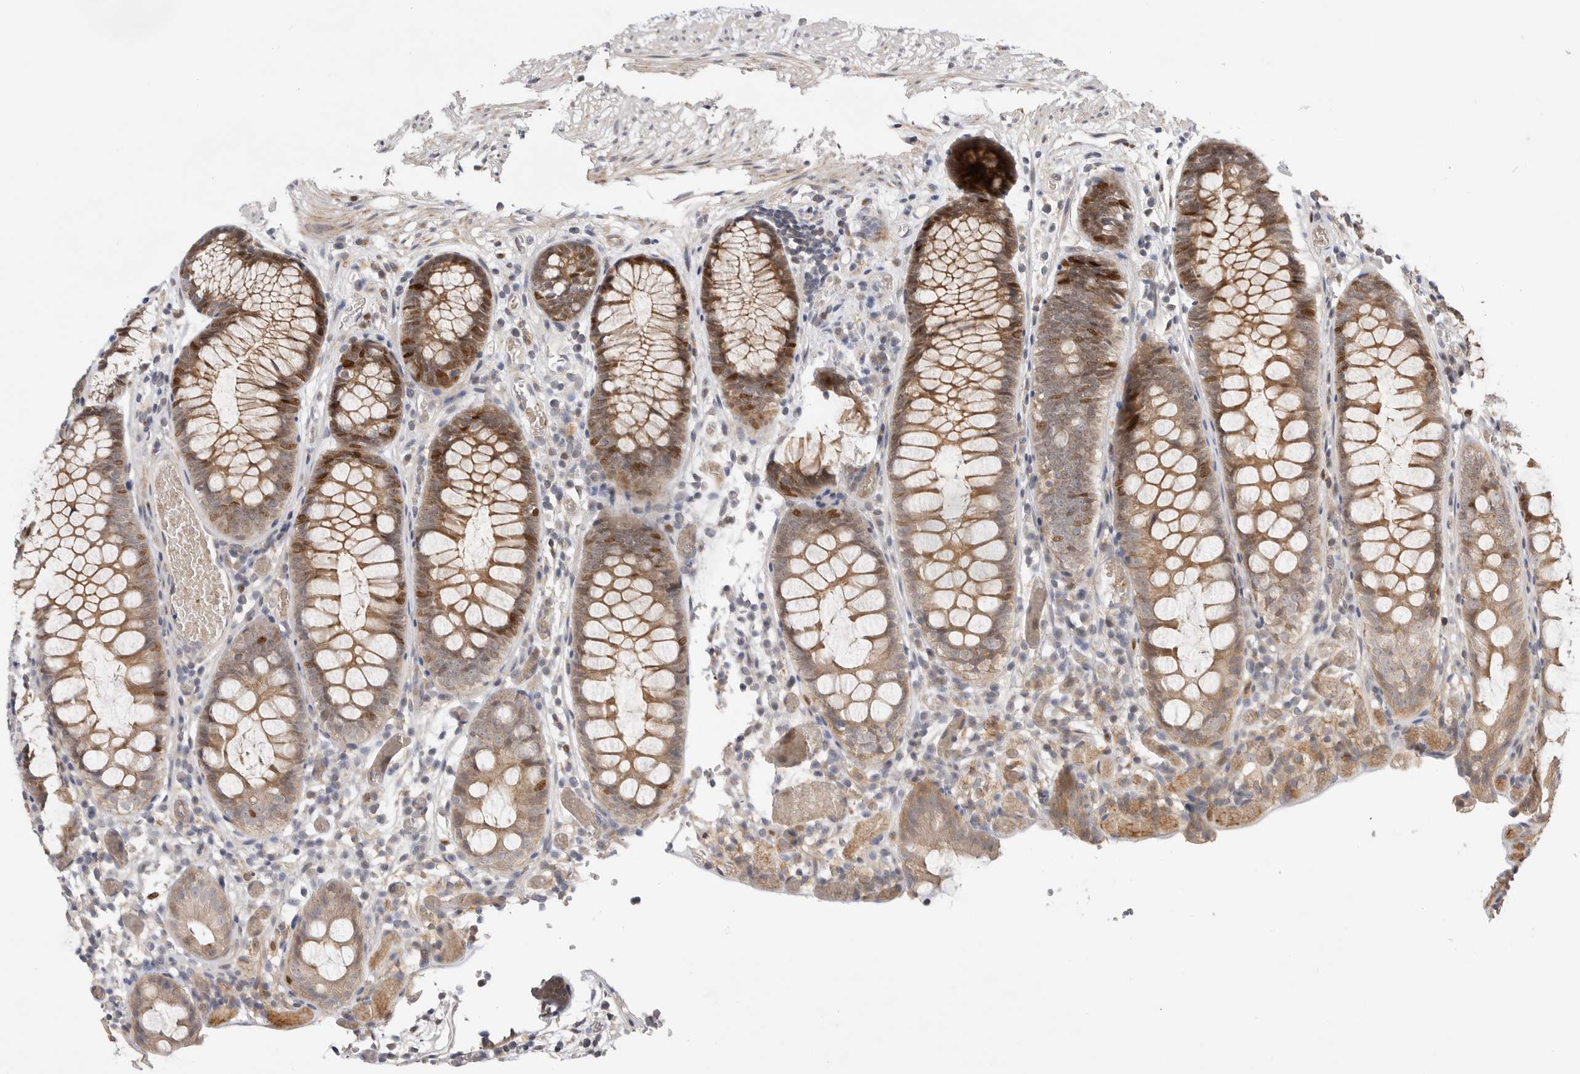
{"staining": {"intensity": "weak", "quantity": ">75%", "location": "cytoplasmic/membranous"}, "tissue": "colon", "cell_type": "Endothelial cells", "image_type": "normal", "snomed": [{"axis": "morphology", "description": "Normal tissue, NOS"}, {"axis": "topography", "description": "Colon"}], "caption": "A micrograph of colon stained for a protein shows weak cytoplasmic/membranous brown staining in endothelial cells. (DAB IHC with brightfield microscopy, high magnification).", "gene": "CSNK1G3", "patient": {"sex": "male", "age": 14}}